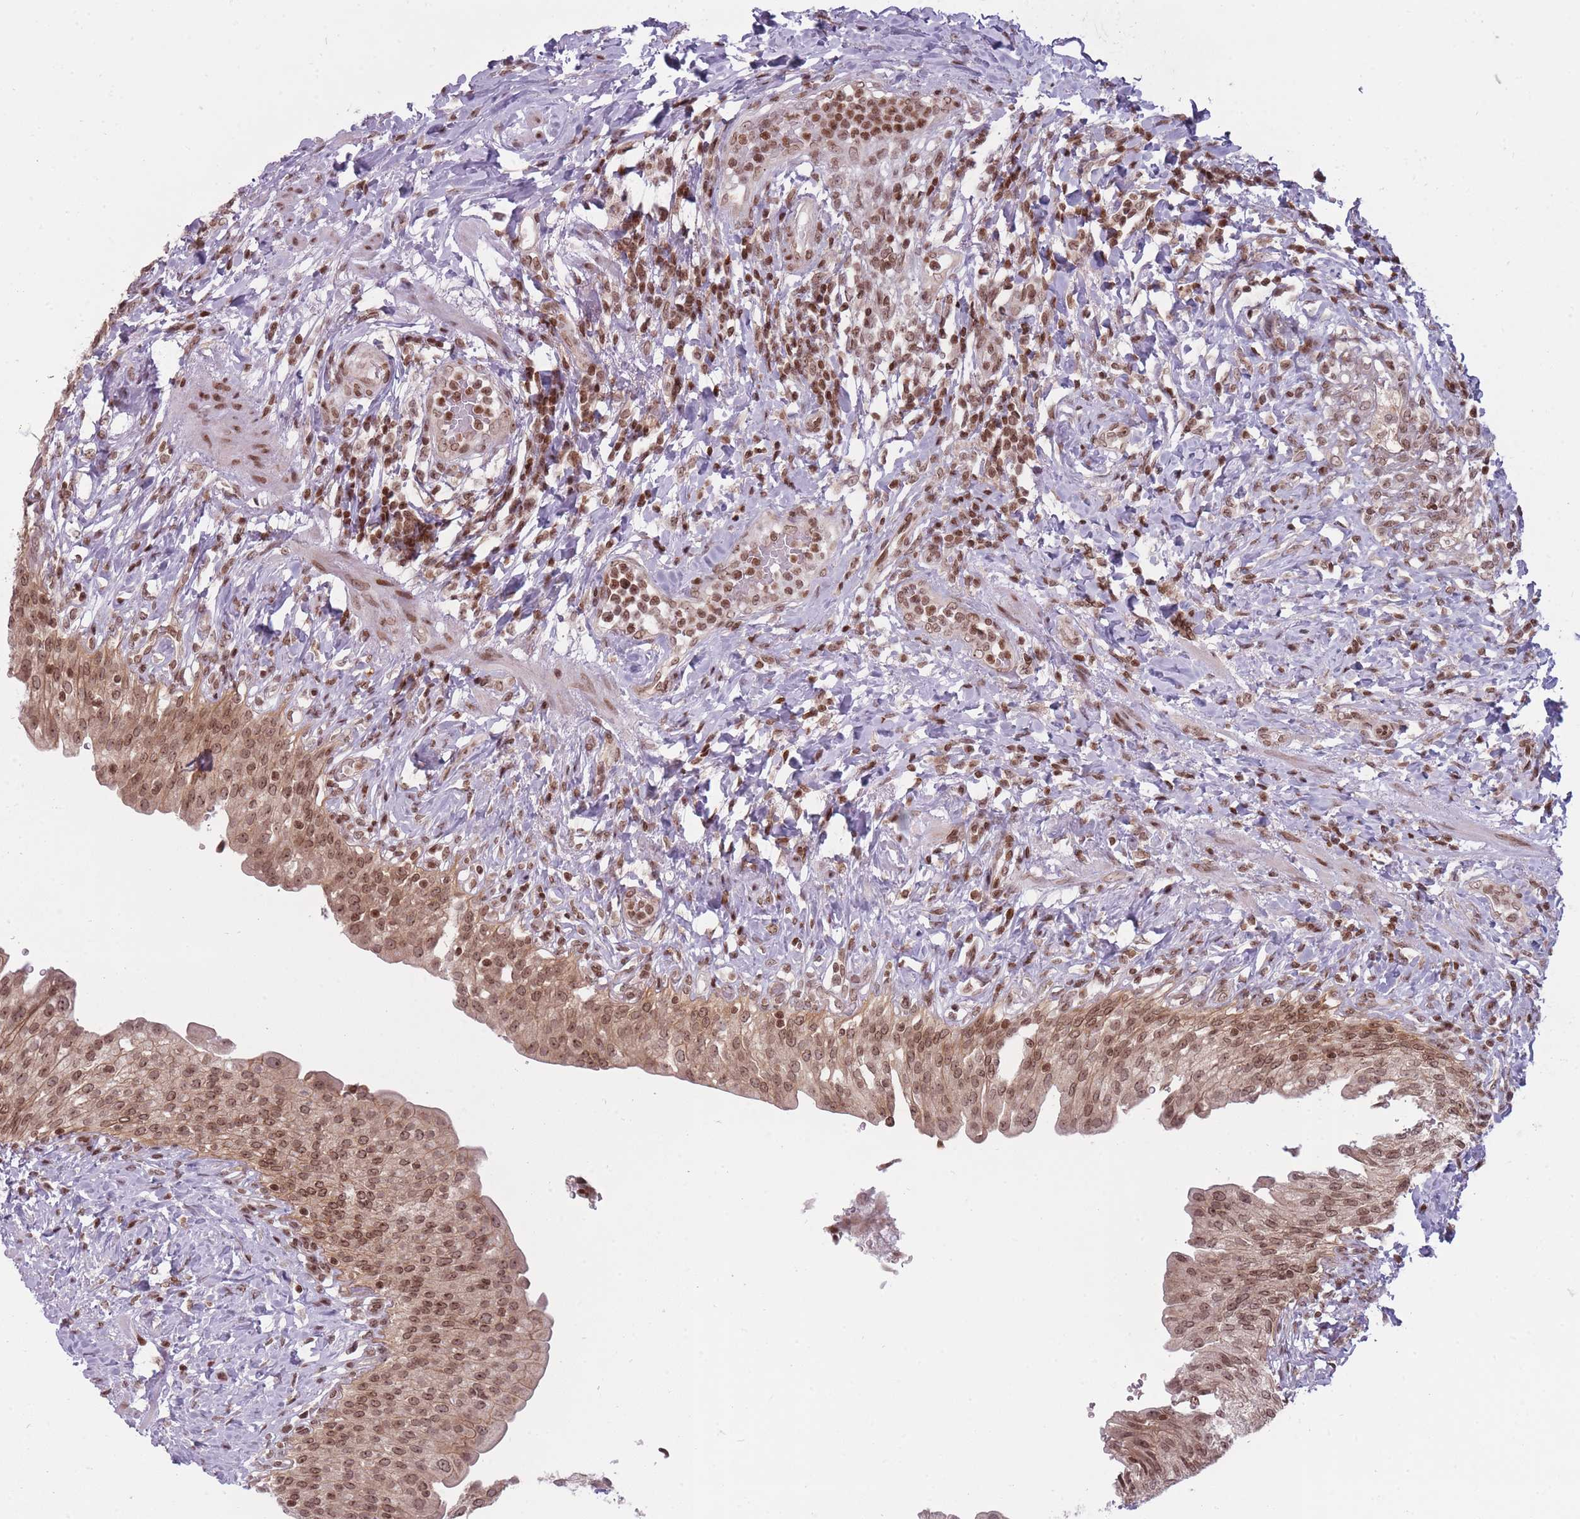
{"staining": {"intensity": "moderate", "quantity": ">75%", "location": "cytoplasmic/membranous,nuclear"}, "tissue": "urinary bladder", "cell_type": "Urothelial cells", "image_type": "normal", "snomed": [{"axis": "morphology", "description": "Normal tissue, NOS"}, {"axis": "morphology", "description": "Inflammation, NOS"}, {"axis": "topography", "description": "Urinary bladder"}], "caption": "Immunohistochemical staining of unremarkable urinary bladder shows >75% levels of moderate cytoplasmic/membranous,nuclear protein positivity in approximately >75% of urothelial cells. (Brightfield microscopy of DAB IHC at high magnification).", "gene": "TMC6", "patient": {"sex": "male", "age": 64}}